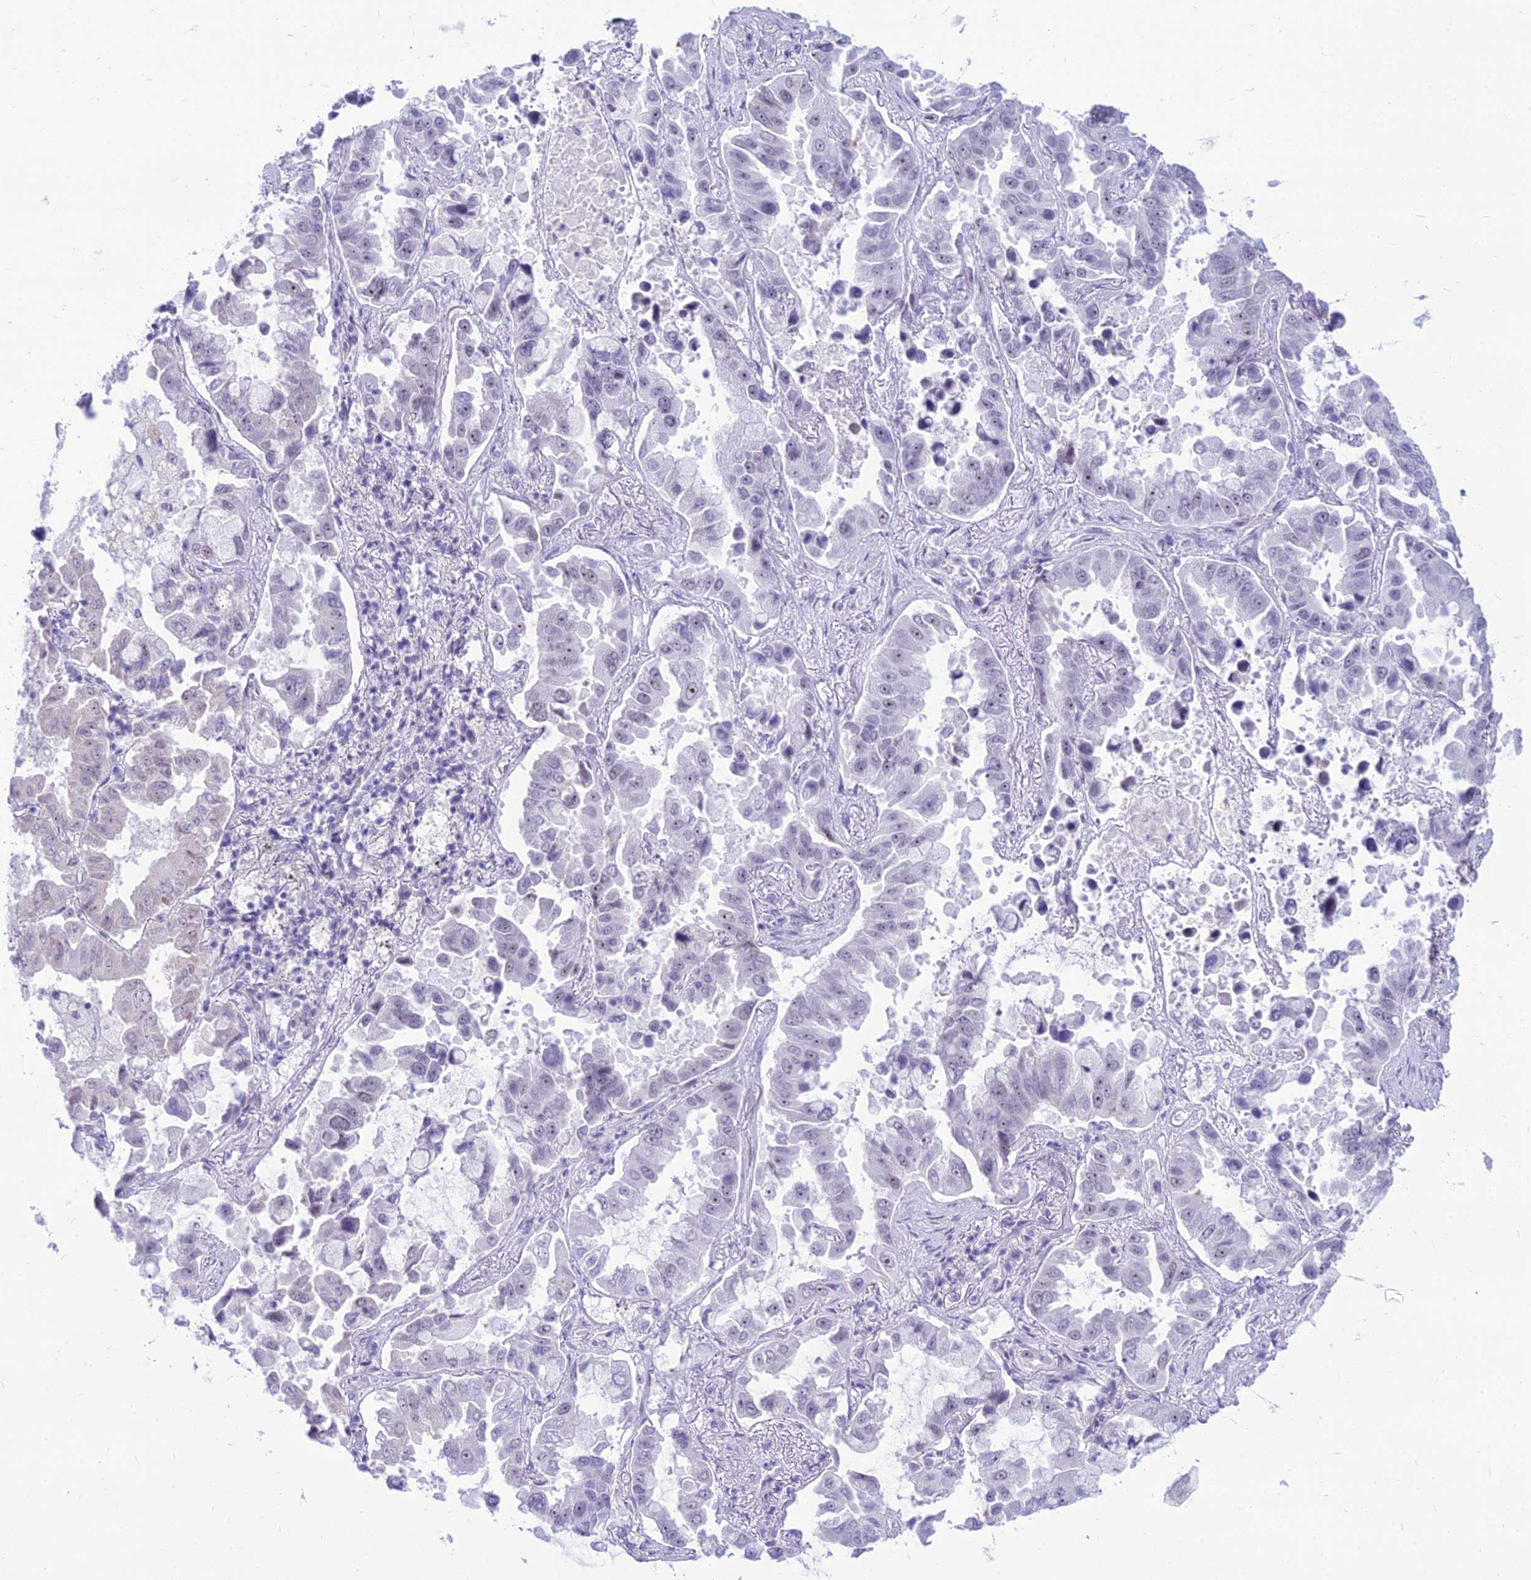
{"staining": {"intensity": "weak", "quantity": "<25%", "location": "nuclear"}, "tissue": "lung cancer", "cell_type": "Tumor cells", "image_type": "cancer", "snomed": [{"axis": "morphology", "description": "Adenocarcinoma, NOS"}, {"axis": "topography", "description": "Lung"}], "caption": "A high-resolution micrograph shows immunohistochemistry (IHC) staining of lung adenocarcinoma, which shows no significant expression in tumor cells.", "gene": "DHX40", "patient": {"sex": "male", "age": 64}}